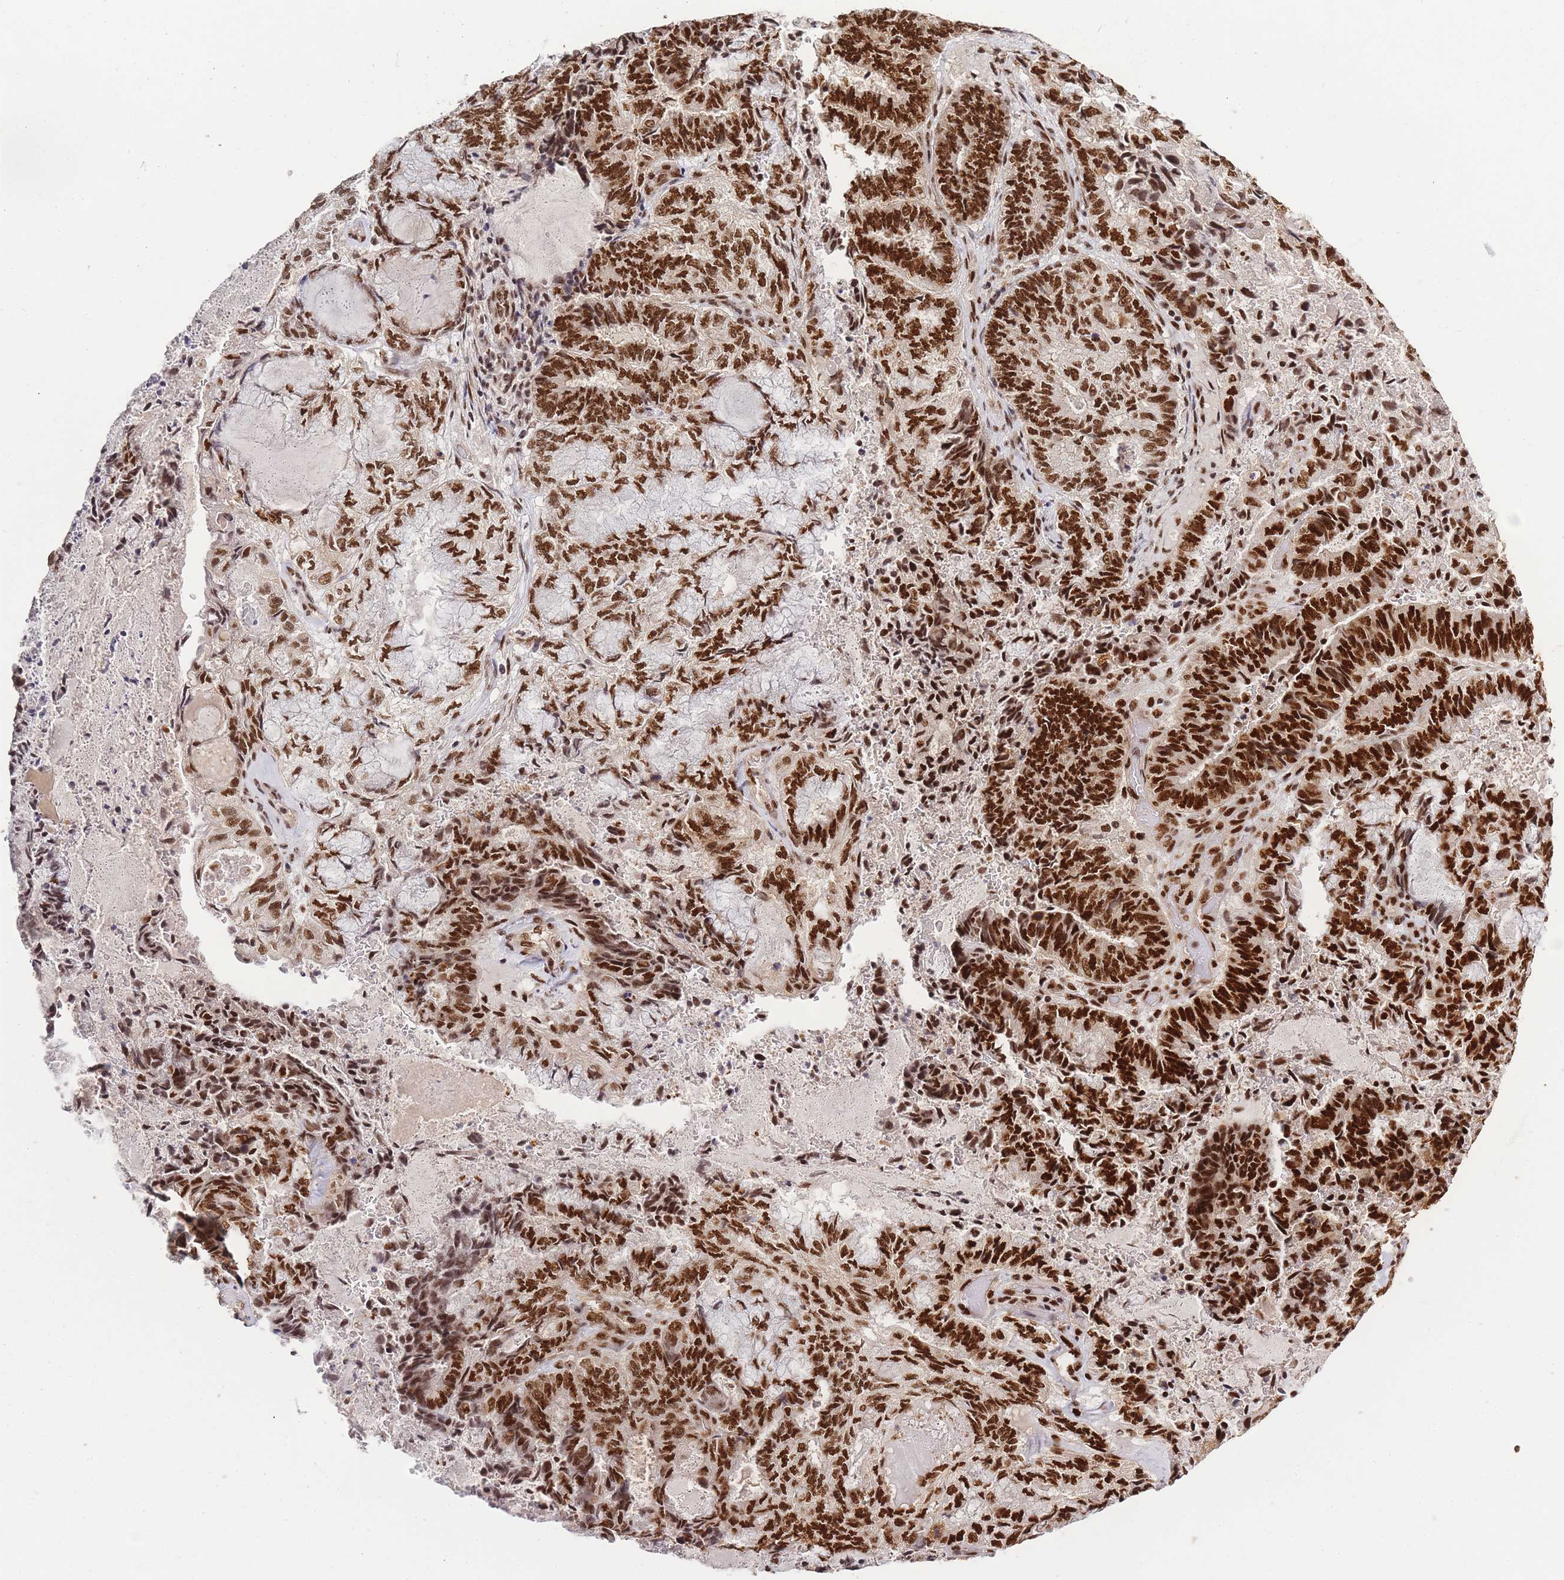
{"staining": {"intensity": "strong", "quantity": ">75%", "location": "nuclear"}, "tissue": "endometrial cancer", "cell_type": "Tumor cells", "image_type": "cancer", "snomed": [{"axis": "morphology", "description": "Adenocarcinoma, NOS"}, {"axis": "topography", "description": "Endometrium"}], "caption": "A photomicrograph of endometrial cancer stained for a protein reveals strong nuclear brown staining in tumor cells.", "gene": "PRKDC", "patient": {"sex": "female", "age": 80}}